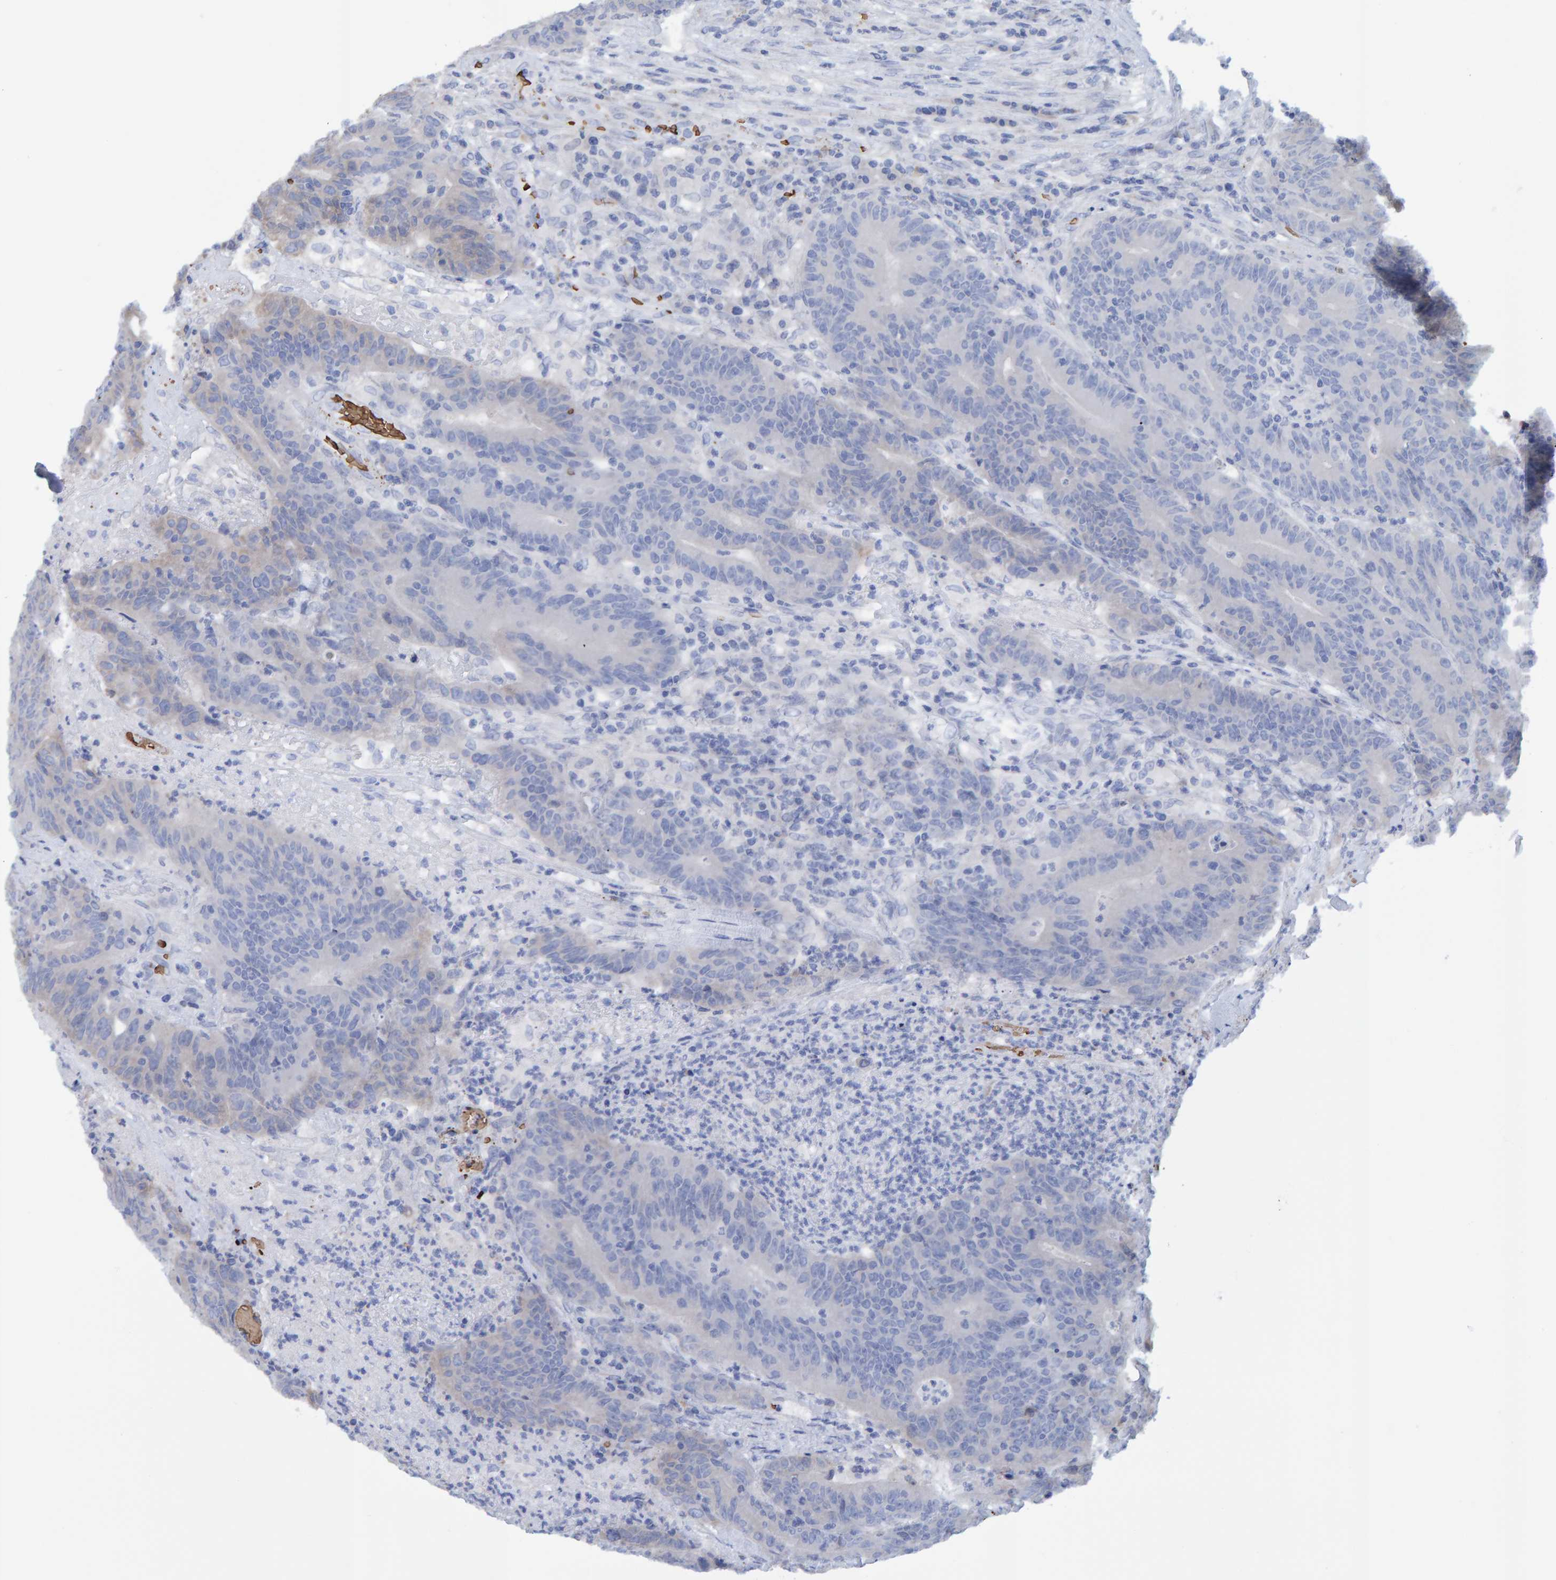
{"staining": {"intensity": "negative", "quantity": "none", "location": "none"}, "tissue": "colorectal cancer", "cell_type": "Tumor cells", "image_type": "cancer", "snomed": [{"axis": "morphology", "description": "Normal tissue, NOS"}, {"axis": "morphology", "description": "Adenocarcinoma, NOS"}, {"axis": "topography", "description": "Colon"}], "caption": "Immunohistochemical staining of human colorectal cancer displays no significant expression in tumor cells. (DAB immunohistochemistry (IHC), high magnification).", "gene": "VPS9D1", "patient": {"sex": "female", "age": 75}}